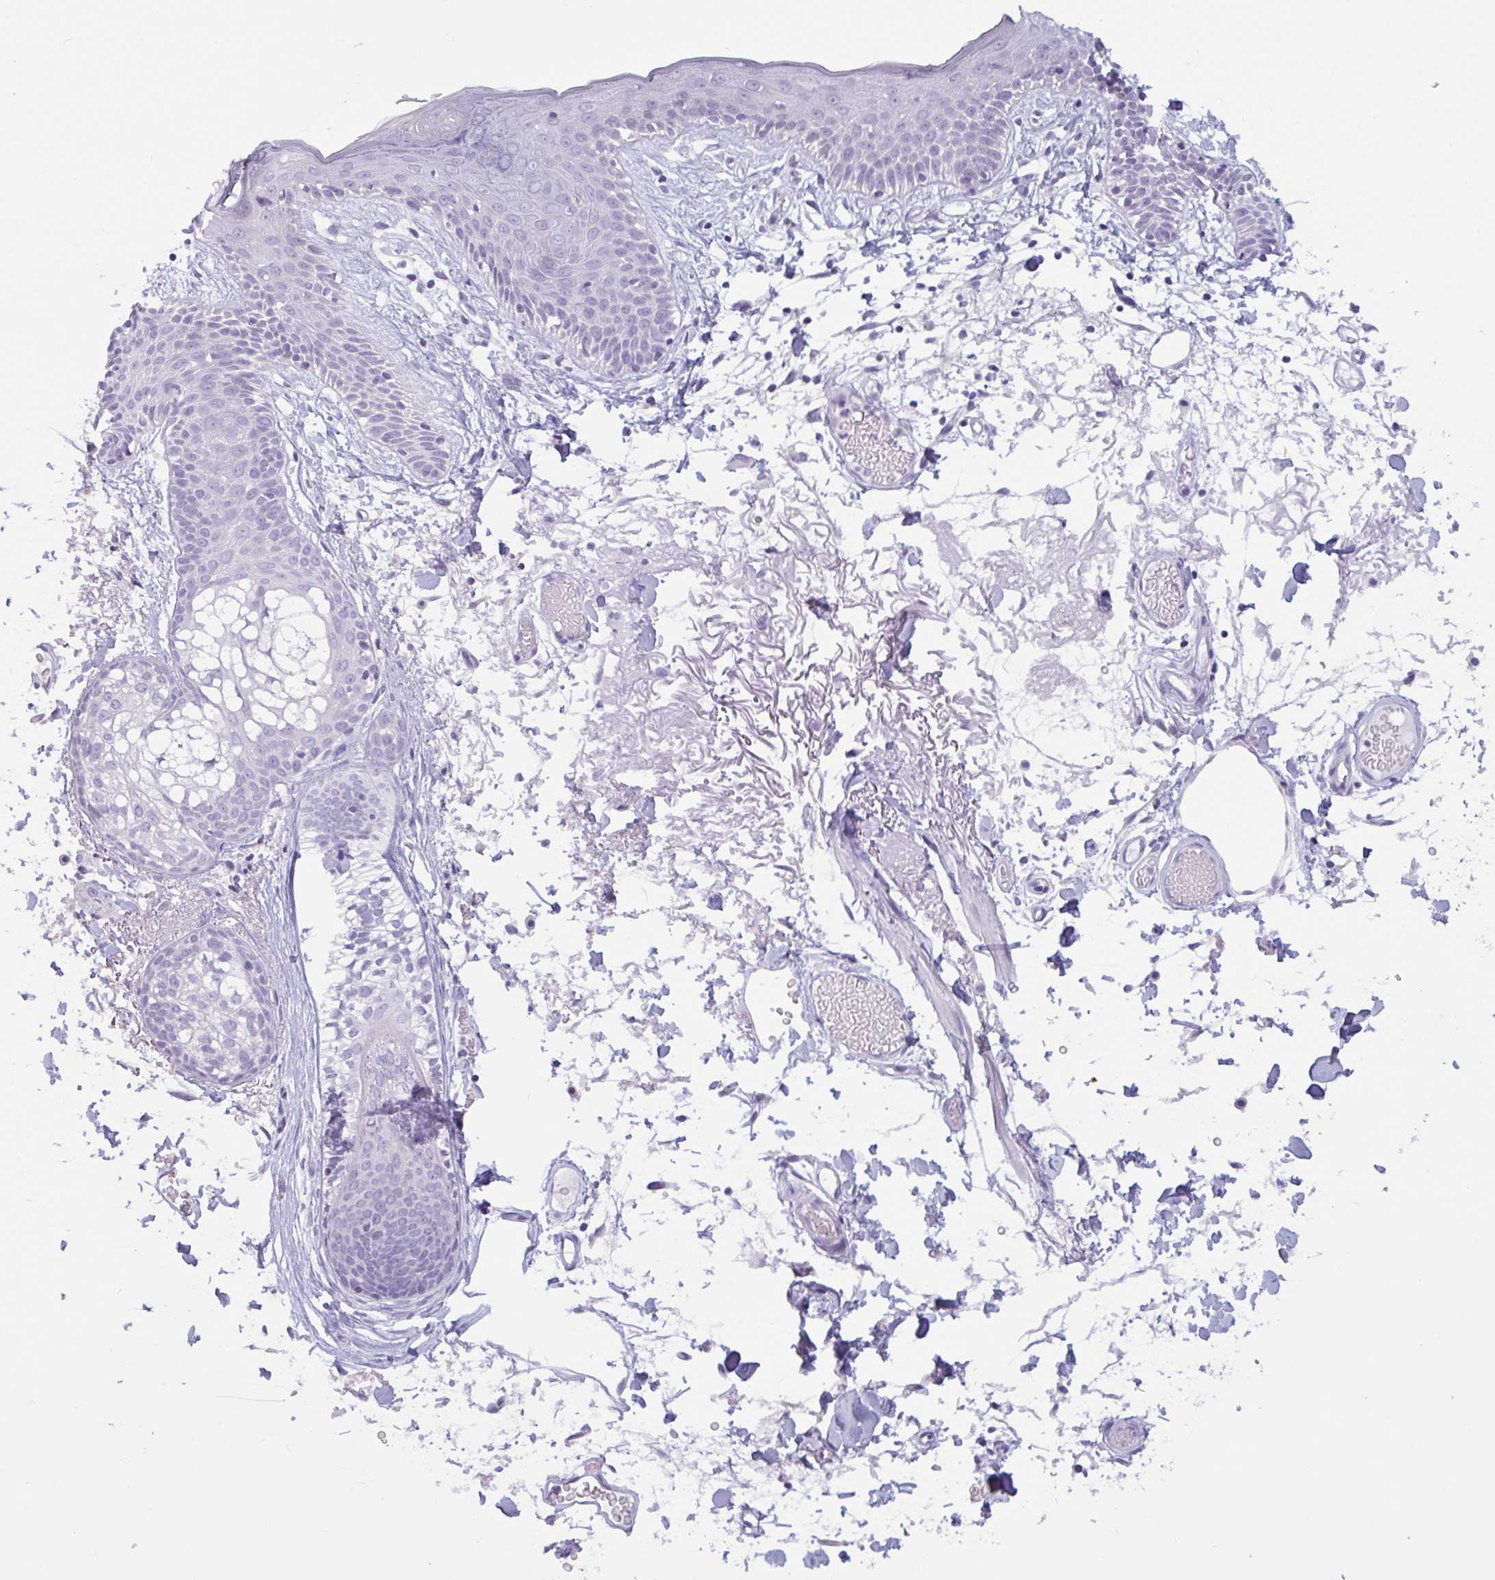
{"staining": {"intensity": "negative", "quantity": "none", "location": "none"}, "tissue": "skin", "cell_type": "Fibroblasts", "image_type": "normal", "snomed": [{"axis": "morphology", "description": "Normal tissue, NOS"}, {"axis": "topography", "description": "Skin"}], "caption": "Immunohistochemistry (IHC) image of benign skin: skin stained with DAB exhibits no significant protein staining in fibroblasts.", "gene": "CTSE", "patient": {"sex": "male", "age": 79}}